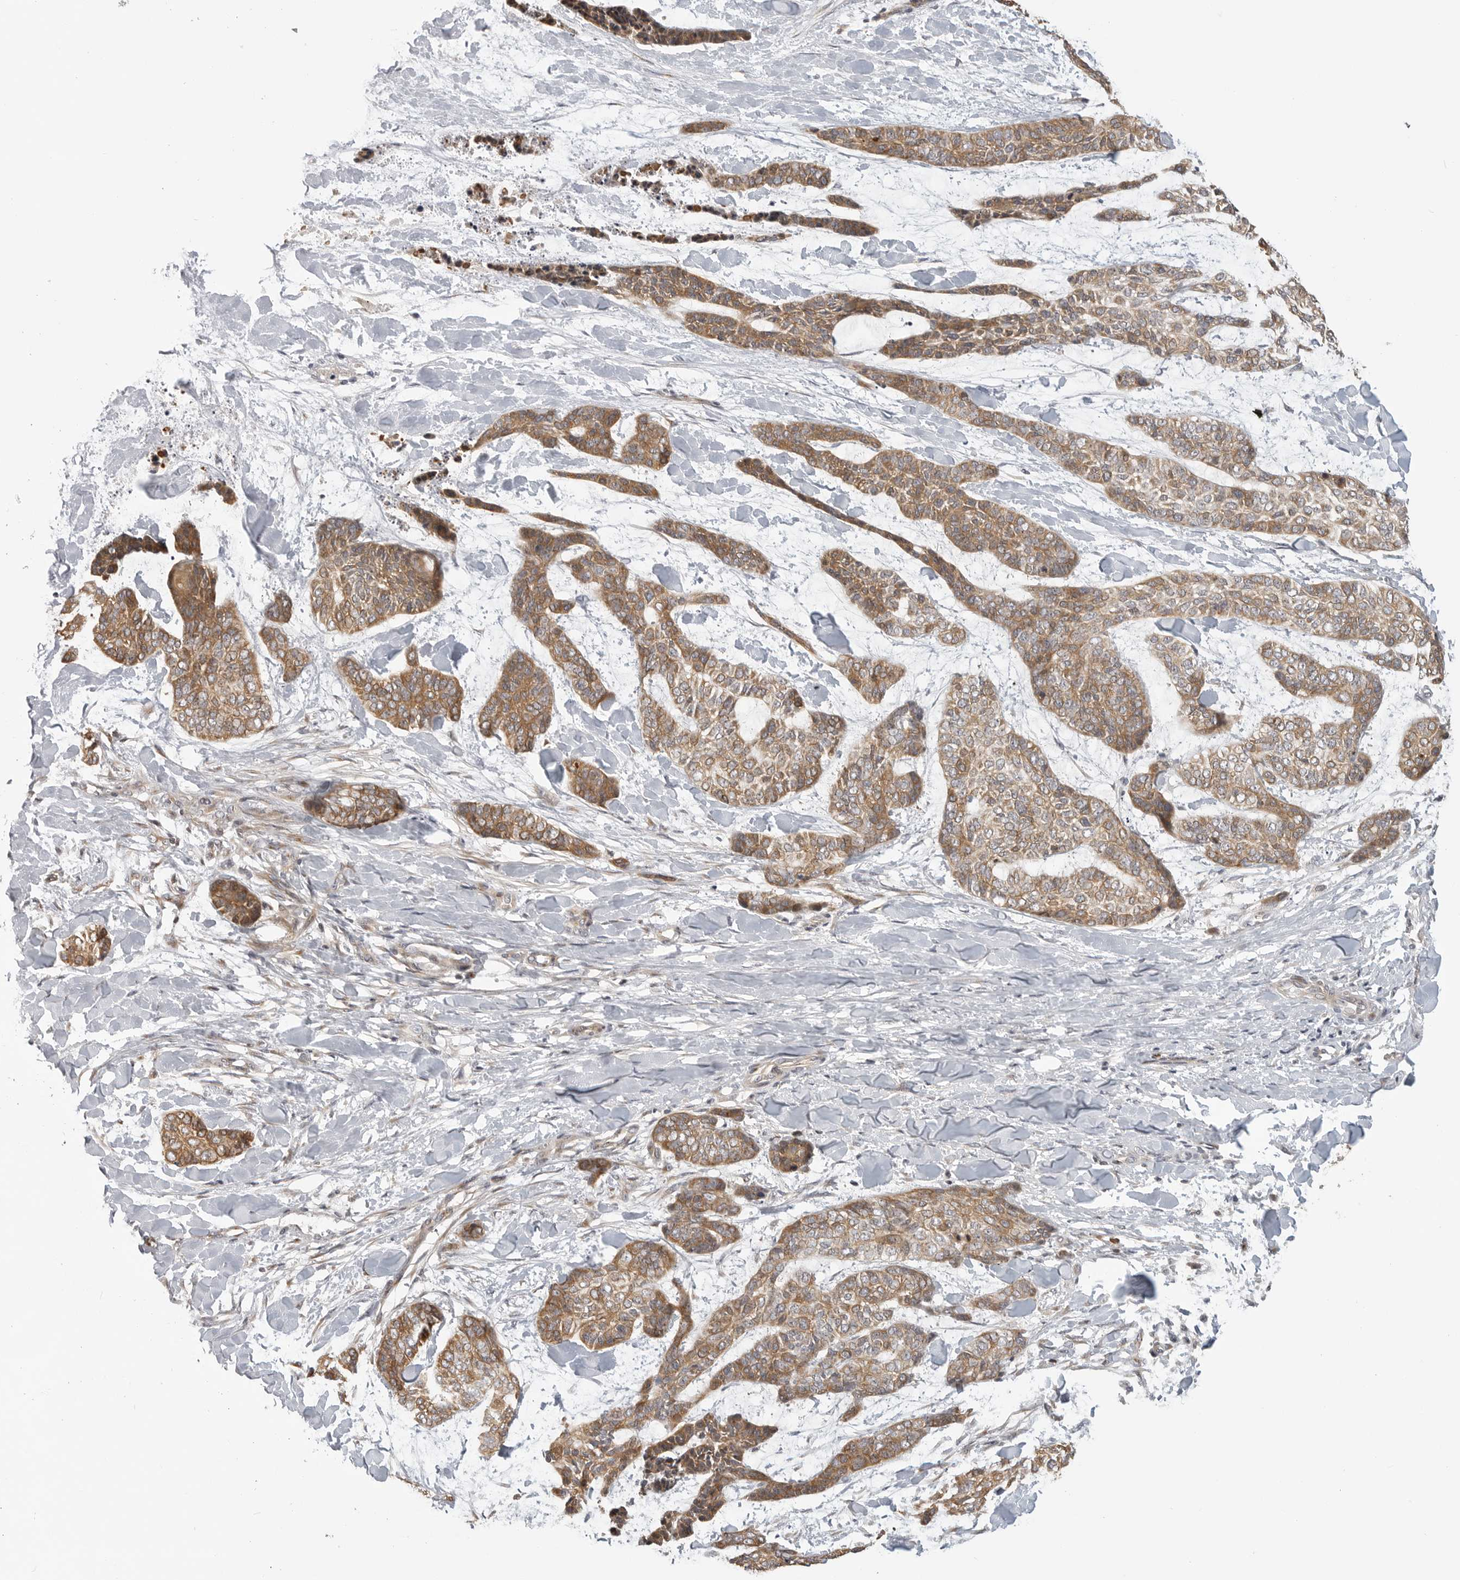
{"staining": {"intensity": "moderate", "quantity": ">75%", "location": "cytoplasmic/membranous"}, "tissue": "skin cancer", "cell_type": "Tumor cells", "image_type": "cancer", "snomed": [{"axis": "morphology", "description": "Basal cell carcinoma"}, {"axis": "topography", "description": "Skin"}], "caption": "Immunohistochemical staining of human skin cancer (basal cell carcinoma) shows medium levels of moderate cytoplasmic/membranous staining in about >75% of tumor cells.", "gene": "IDO1", "patient": {"sex": "female", "age": 64}}